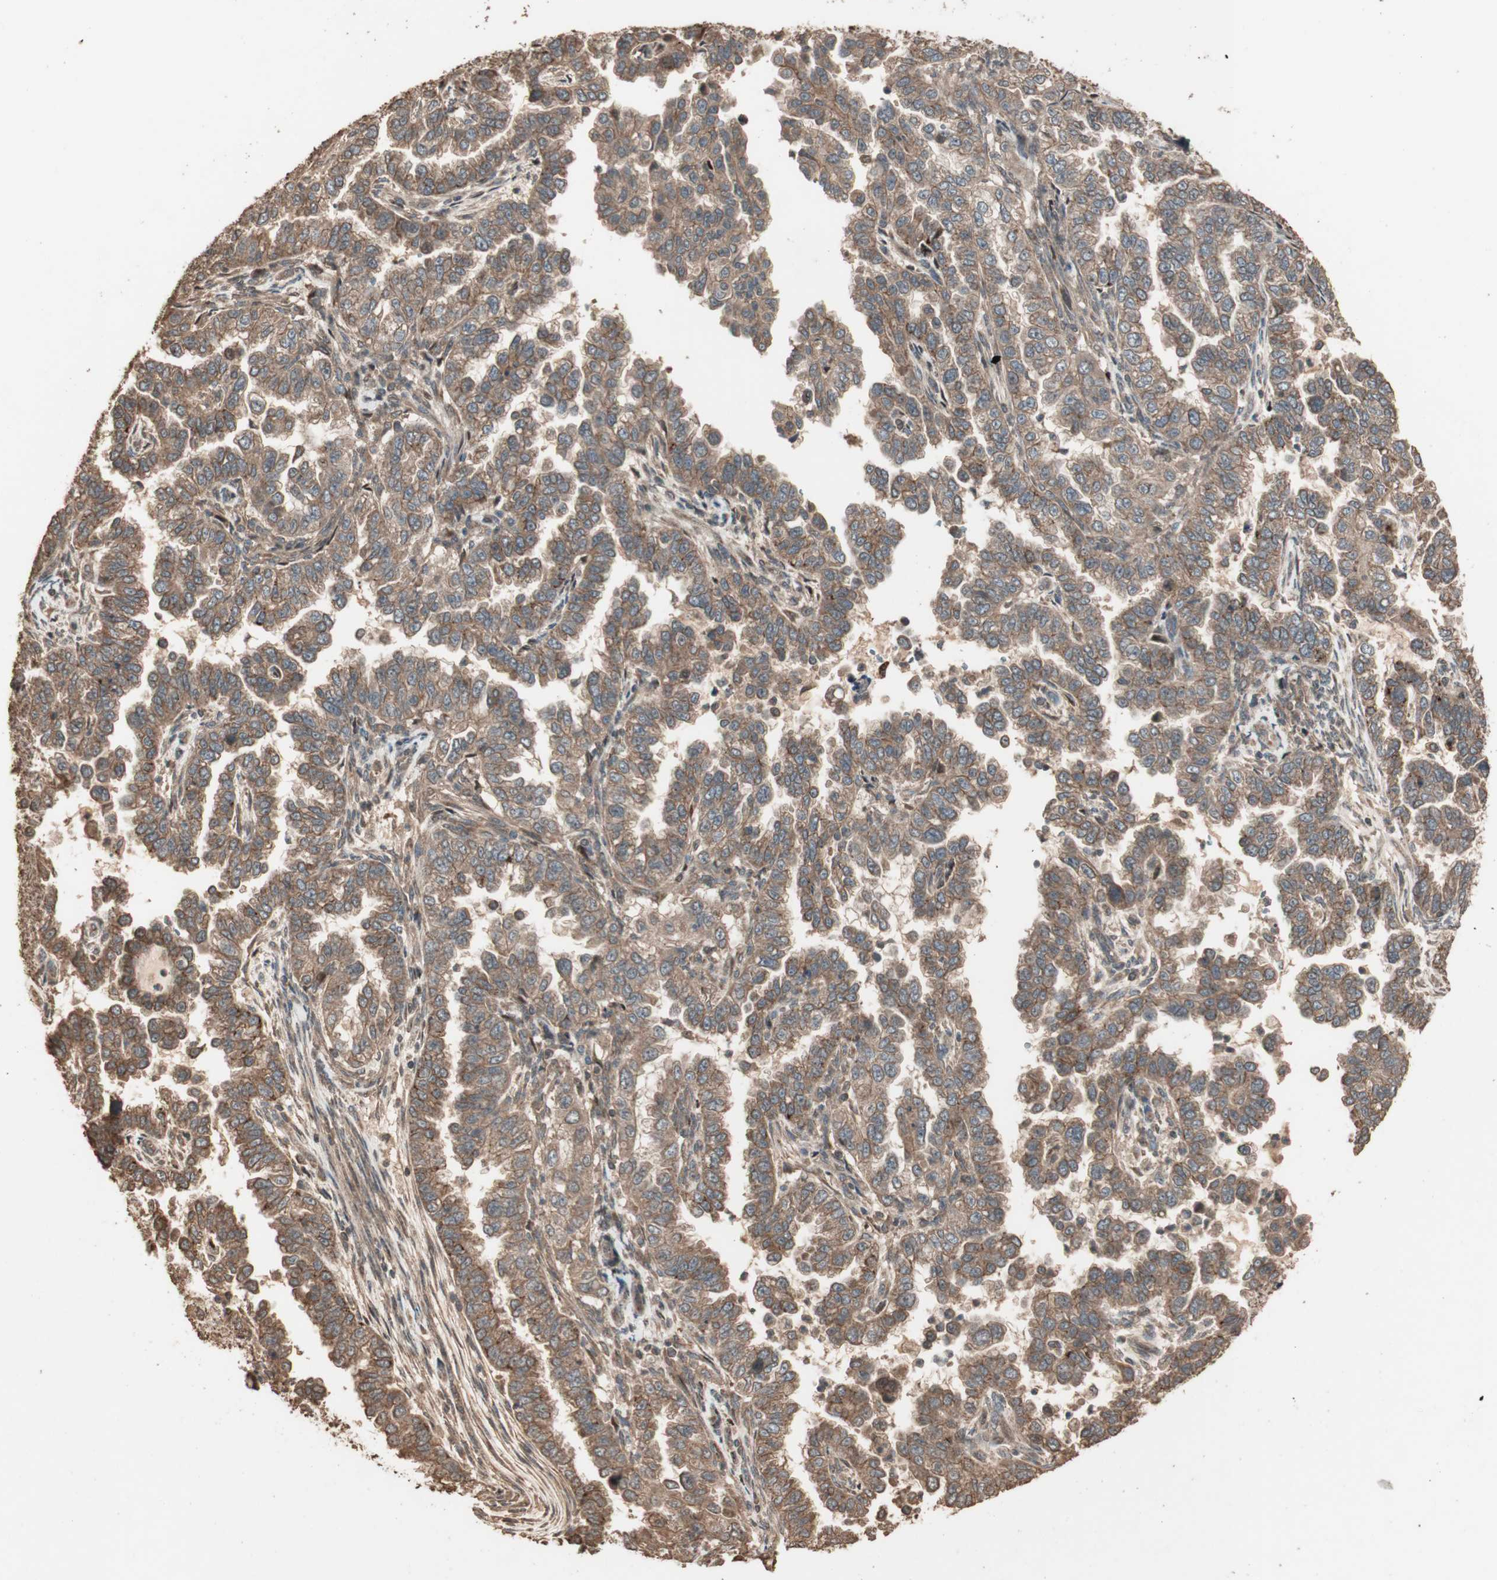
{"staining": {"intensity": "moderate", "quantity": ">75%", "location": "cytoplasmic/membranous"}, "tissue": "endometrial cancer", "cell_type": "Tumor cells", "image_type": "cancer", "snomed": [{"axis": "morphology", "description": "Adenocarcinoma, NOS"}, {"axis": "topography", "description": "Endometrium"}], "caption": "This micrograph shows immunohistochemistry (IHC) staining of human adenocarcinoma (endometrial), with medium moderate cytoplasmic/membranous staining in approximately >75% of tumor cells.", "gene": "USP20", "patient": {"sex": "female", "age": 85}}